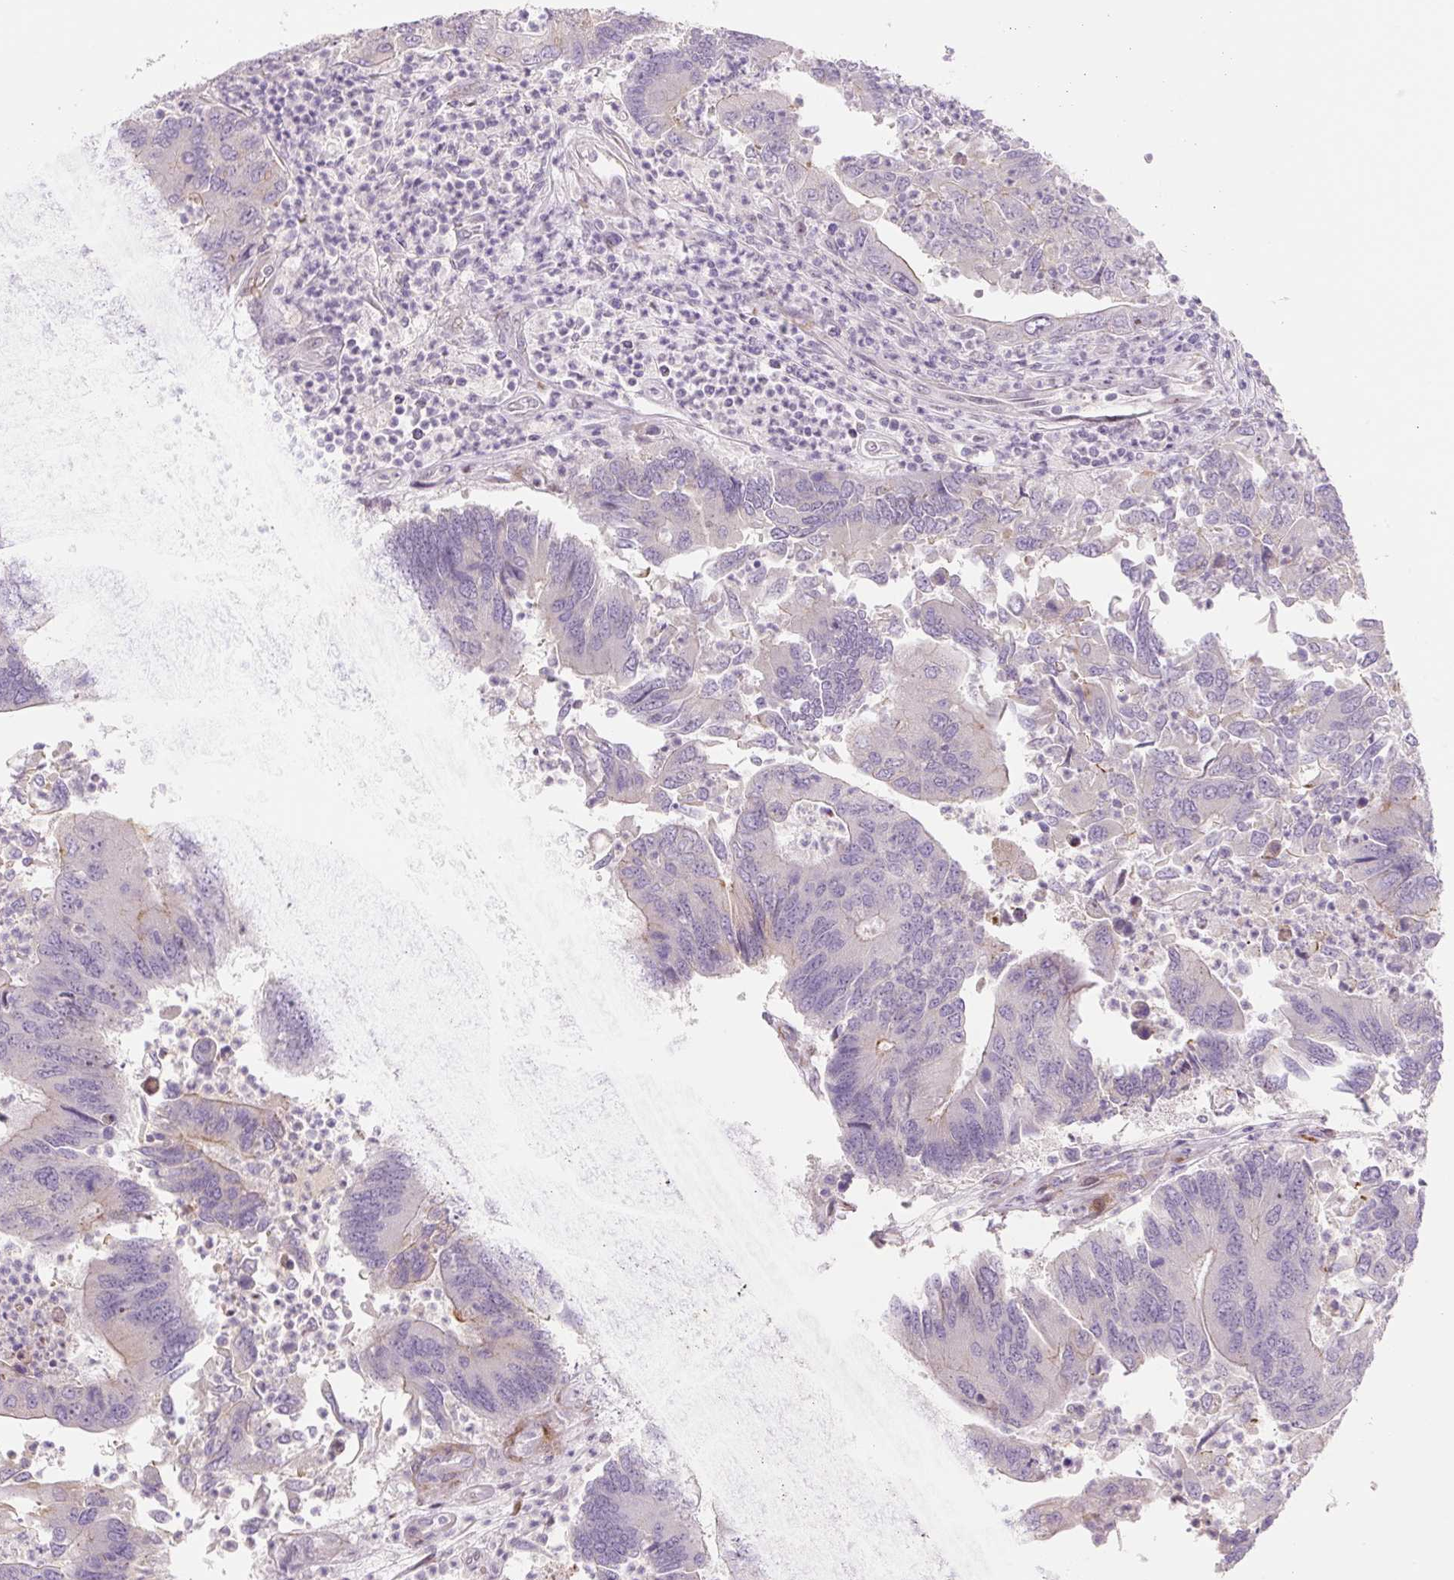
{"staining": {"intensity": "negative", "quantity": "none", "location": "none"}, "tissue": "colorectal cancer", "cell_type": "Tumor cells", "image_type": "cancer", "snomed": [{"axis": "morphology", "description": "Adenocarcinoma, NOS"}, {"axis": "topography", "description": "Colon"}], "caption": "Protein analysis of colorectal cancer (adenocarcinoma) displays no significant expression in tumor cells.", "gene": "PRM1", "patient": {"sex": "female", "age": 67}}